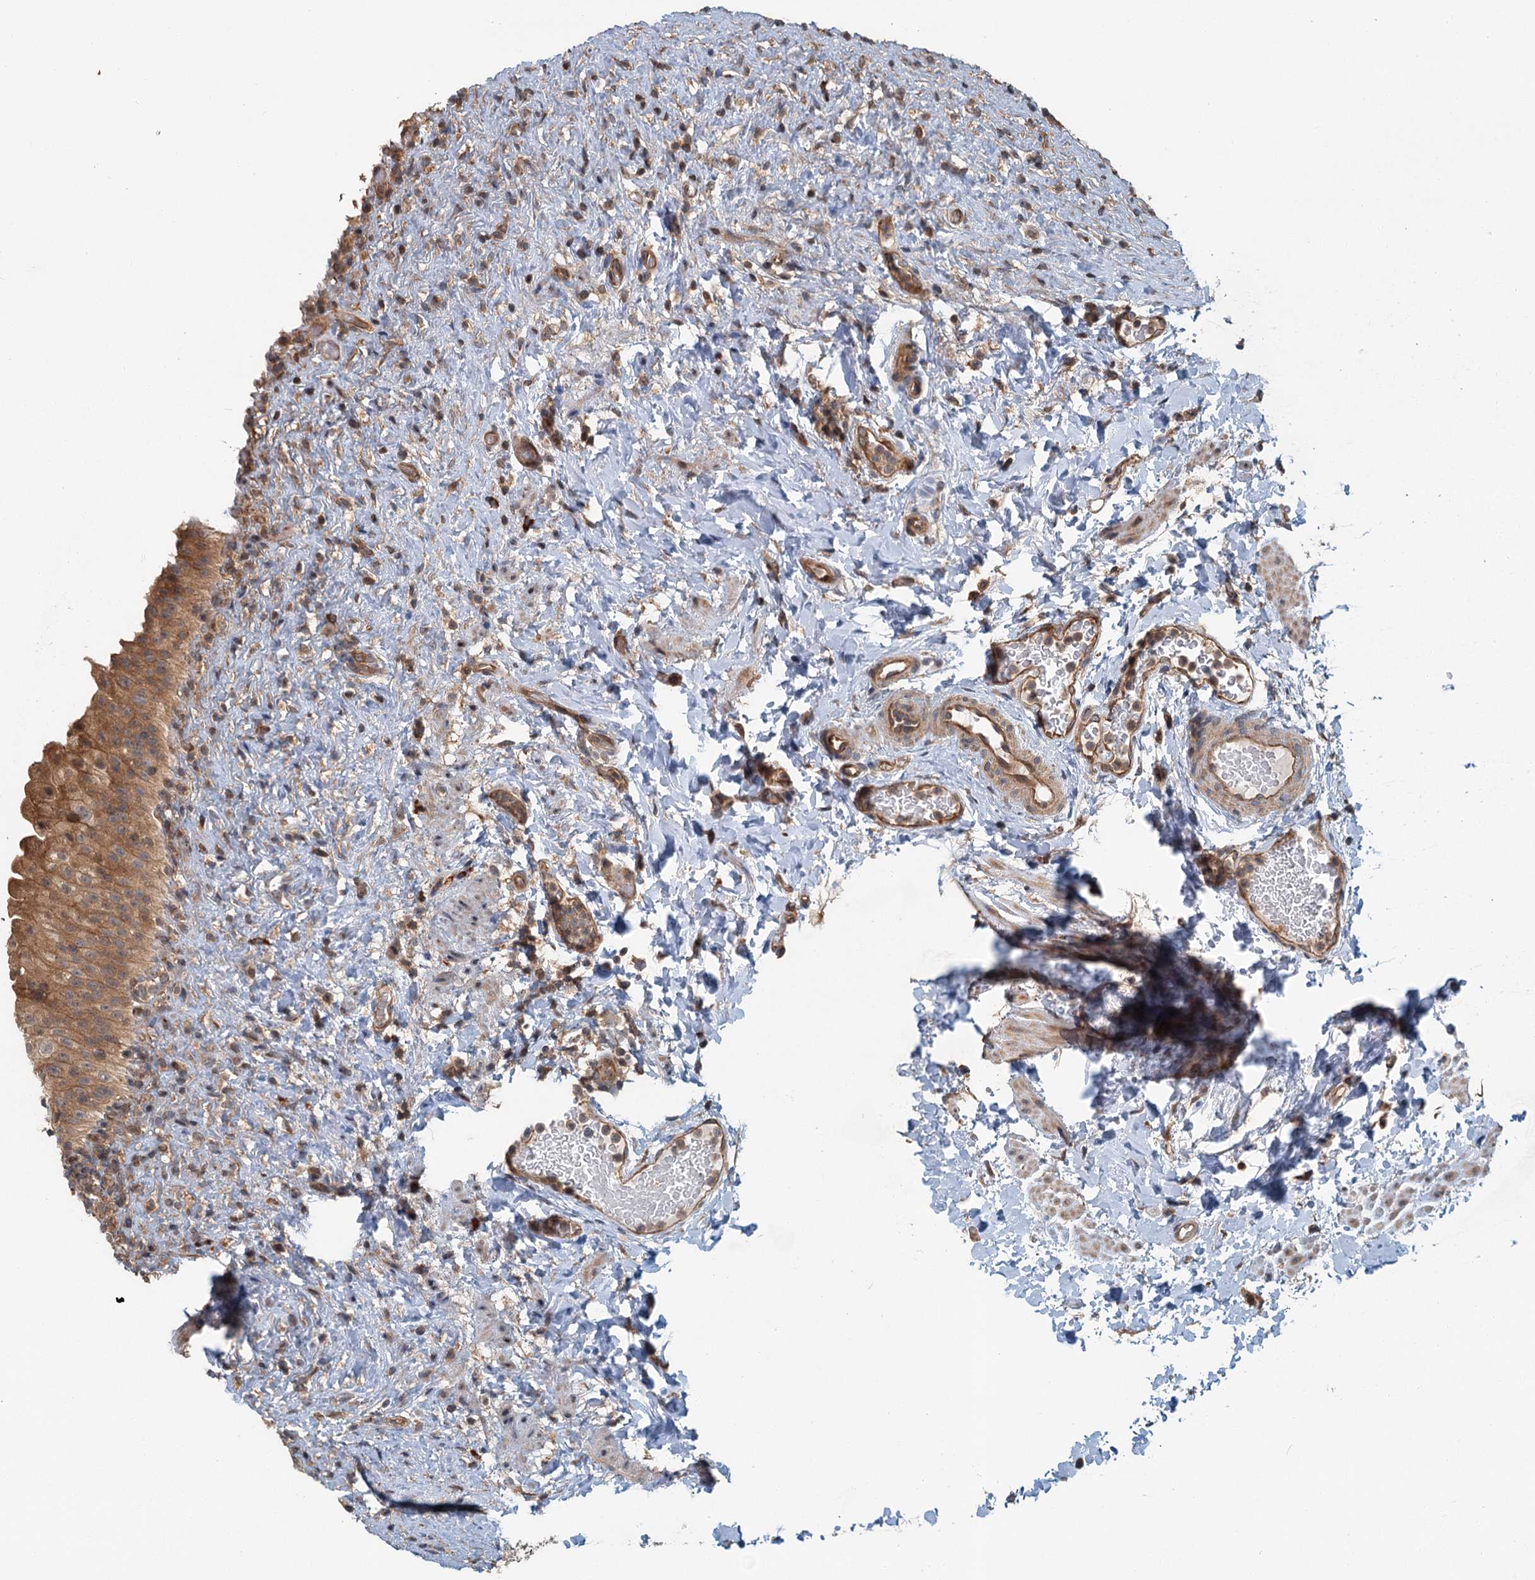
{"staining": {"intensity": "moderate", "quantity": ">75%", "location": "cytoplasmic/membranous"}, "tissue": "urinary bladder", "cell_type": "Urothelial cells", "image_type": "normal", "snomed": [{"axis": "morphology", "description": "Normal tissue, NOS"}, {"axis": "topography", "description": "Urinary bladder"}], "caption": "Protein staining shows moderate cytoplasmic/membranous staining in approximately >75% of urothelial cells in unremarkable urinary bladder. (Stains: DAB (3,3'-diaminobenzidine) in brown, nuclei in blue, Microscopy: brightfield microscopy at high magnification).", "gene": "ZNF527", "patient": {"sex": "female", "age": 27}}